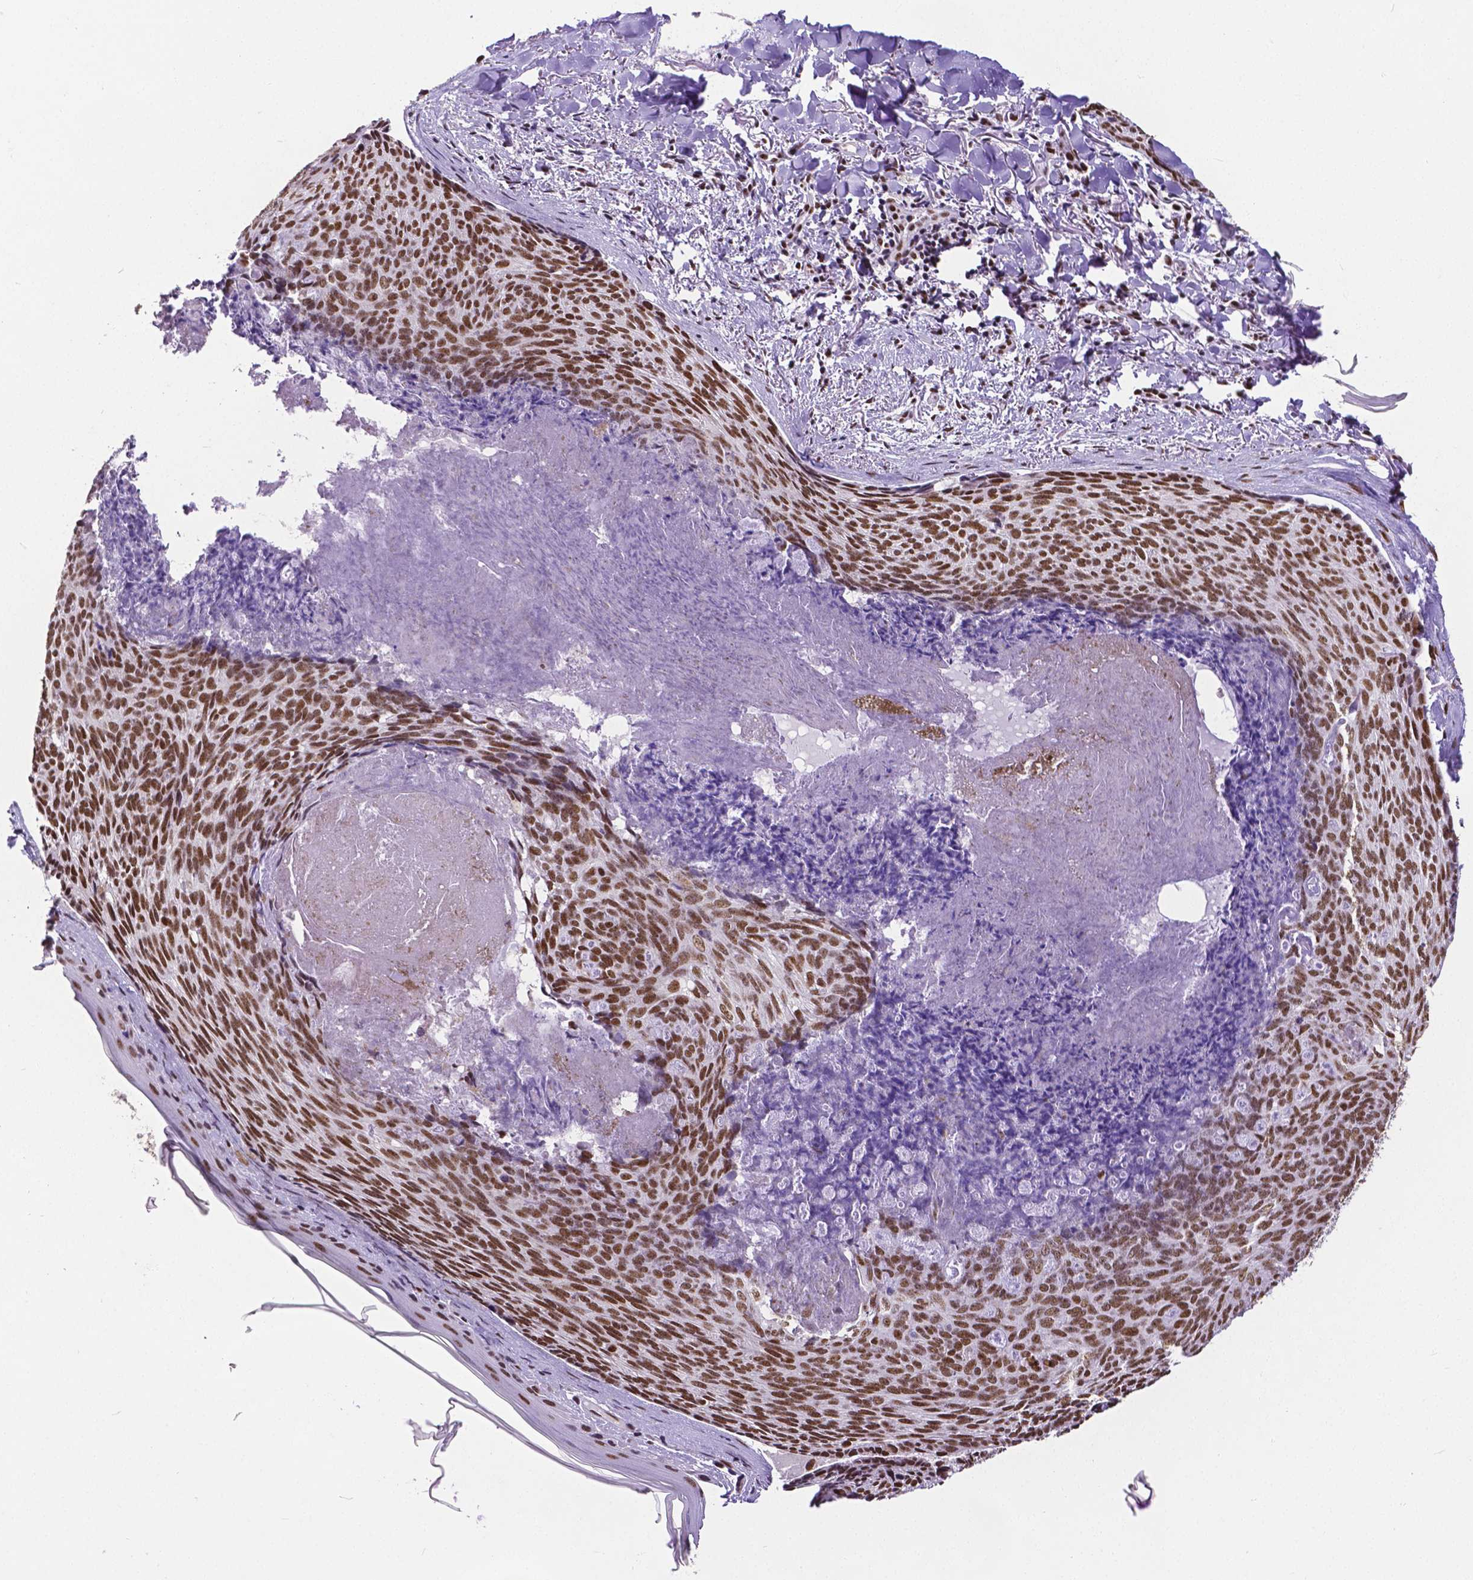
{"staining": {"intensity": "strong", "quantity": ">75%", "location": "nuclear"}, "tissue": "skin cancer", "cell_type": "Tumor cells", "image_type": "cancer", "snomed": [{"axis": "morphology", "description": "Basal cell carcinoma"}, {"axis": "topography", "description": "Skin"}], "caption": "This photomicrograph shows basal cell carcinoma (skin) stained with IHC to label a protein in brown. The nuclear of tumor cells show strong positivity for the protein. Nuclei are counter-stained blue.", "gene": "ATRX", "patient": {"sex": "female", "age": 82}}